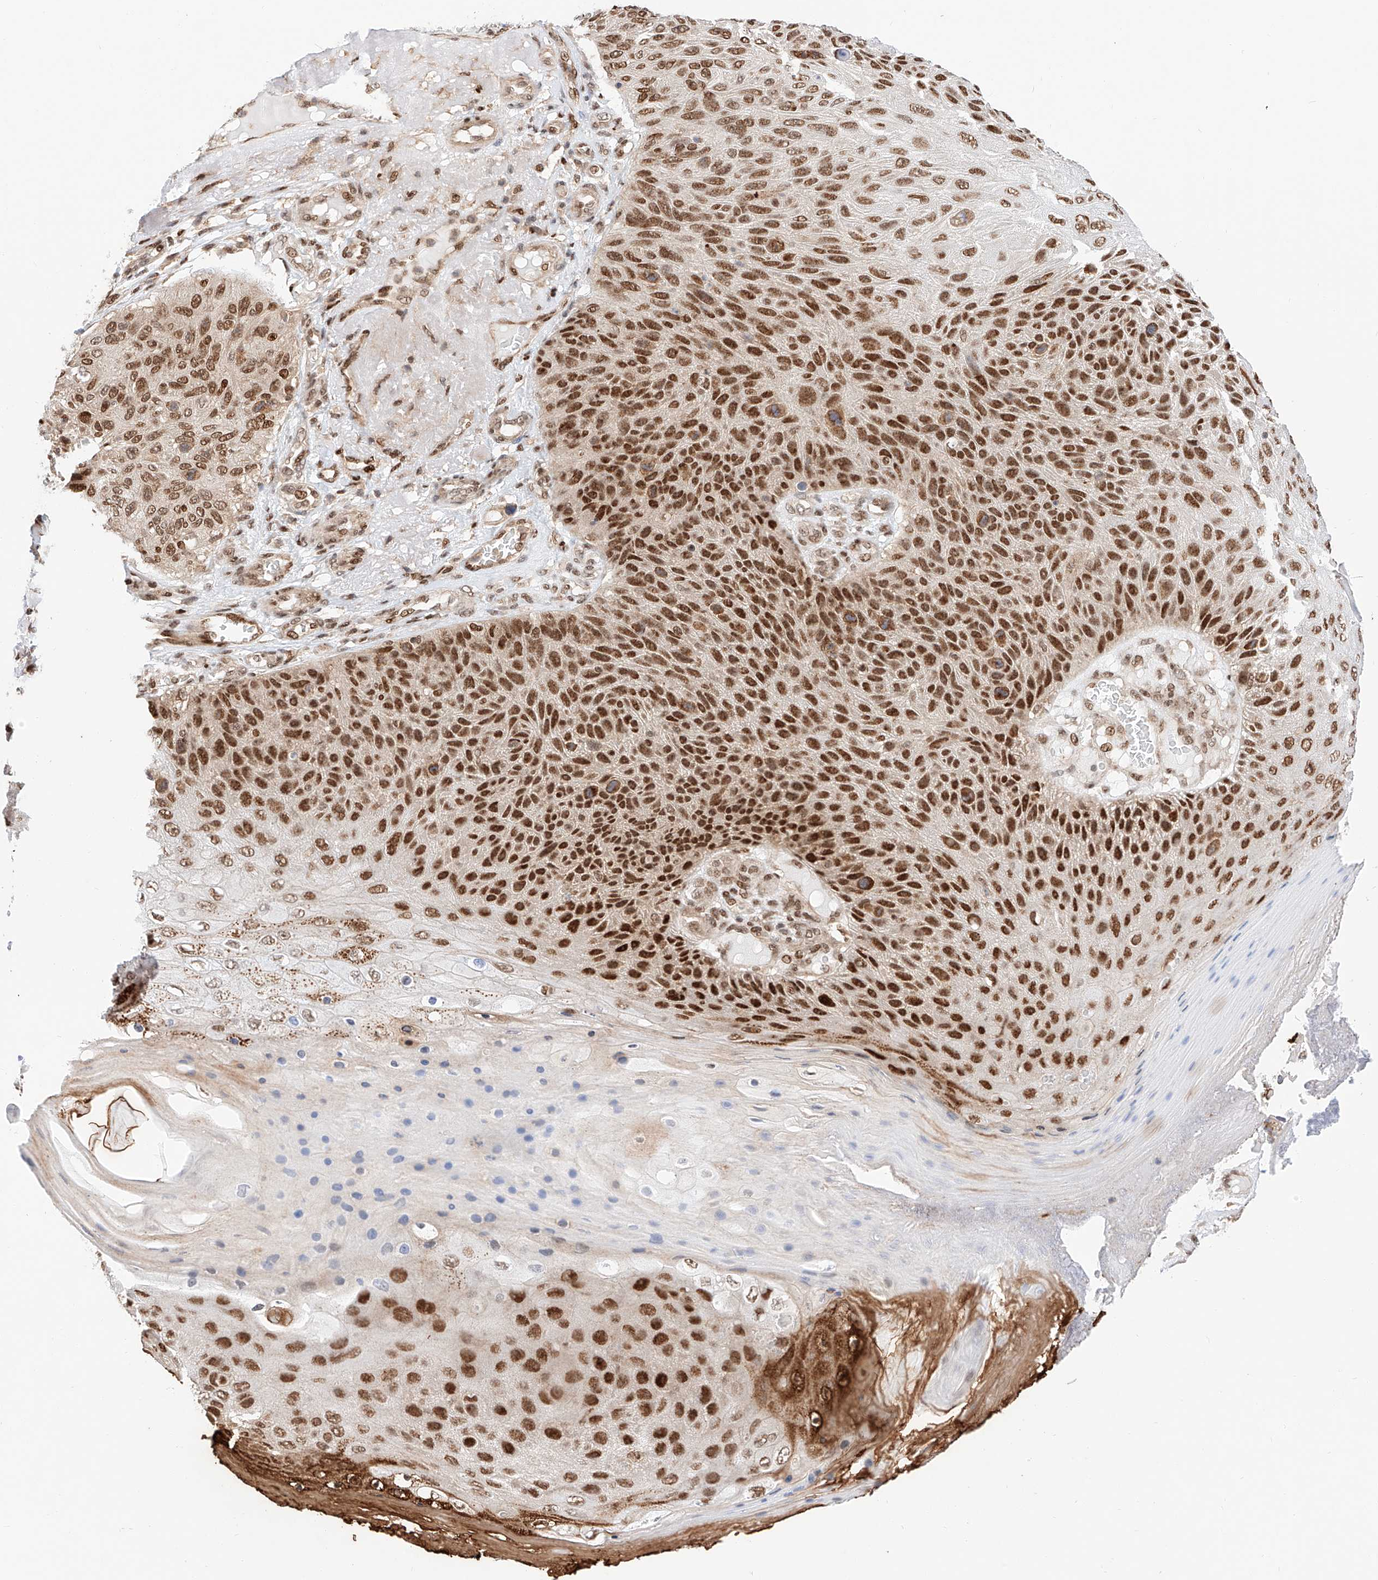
{"staining": {"intensity": "strong", "quantity": ">75%", "location": "nuclear"}, "tissue": "skin cancer", "cell_type": "Tumor cells", "image_type": "cancer", "snomed": [{"axis": "morphology", "description": "Squamous cell carcinoma, NOS"}, {"axis": "topography", "description": "Skin"}], "caption": "Protein expression analysis of skin cancer (squamous cell carcinoma) demonstrates strong nuclear staining in about >75% of tumor cells.", "gene": "HDAC9", "patient": {"sex": "female", "age": 88}}